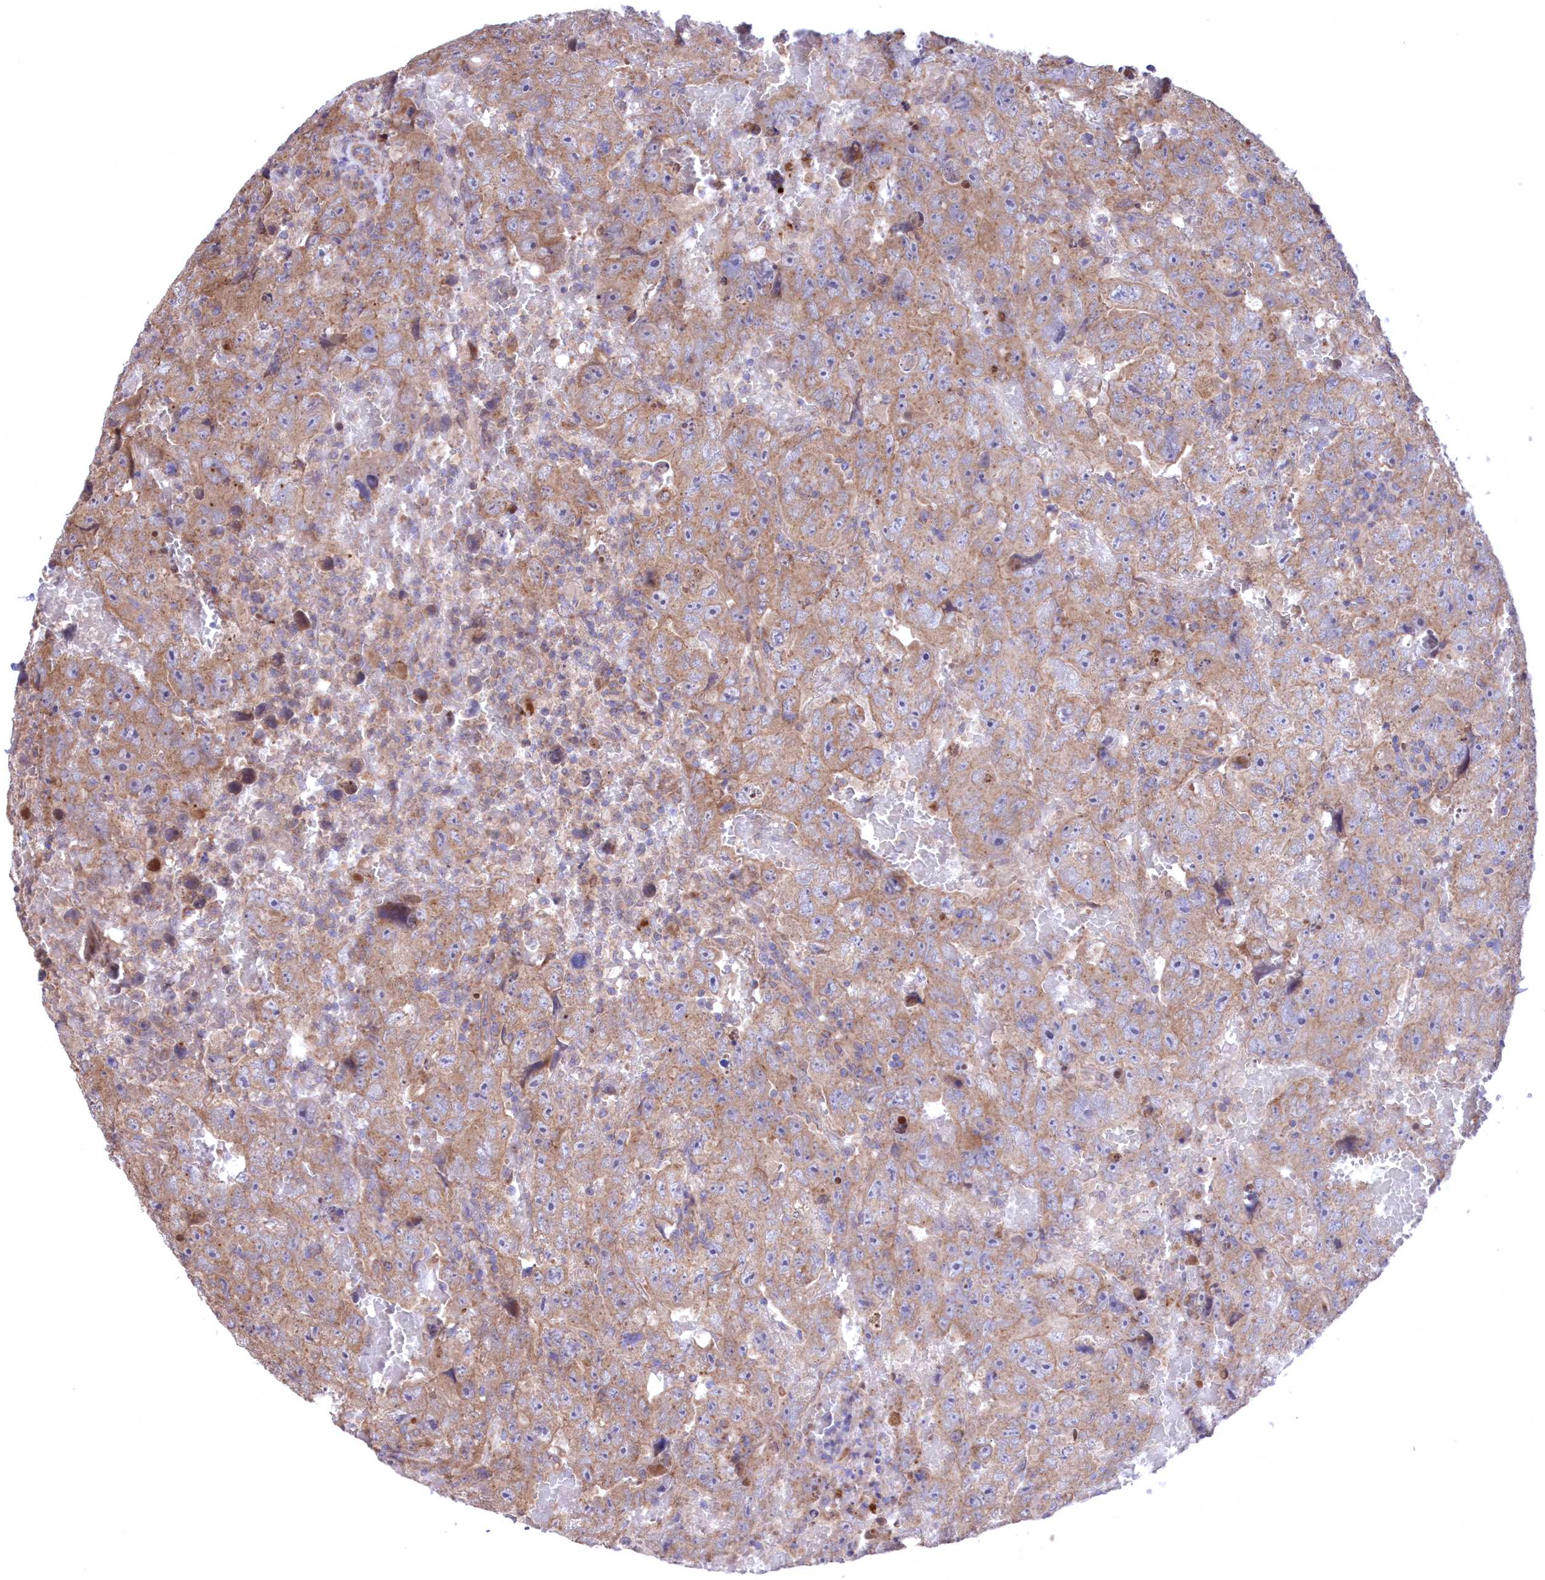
{"staining": {"intensity": "moderate", "quantity": ">75%", "location": "cytoplasmic/membranous"}, "tissue": "testis cancer", "cell_type": "Tumor cells", "image_type": "cancer", "snomed": [{"axis": "morphology", "description": "Carcinoma, Embryonal, NOS"}, {"axis": "topography", "description": "Testis"}], "caption": "Embryonal carcinoma (testis) stained for a protein (brown) demonstrates moderate cytoplasmic/membranous positive staining in about >75% of tumor cells.", "gene": "MTRF1L", "patient": {"sex": "male", "age": 45}}